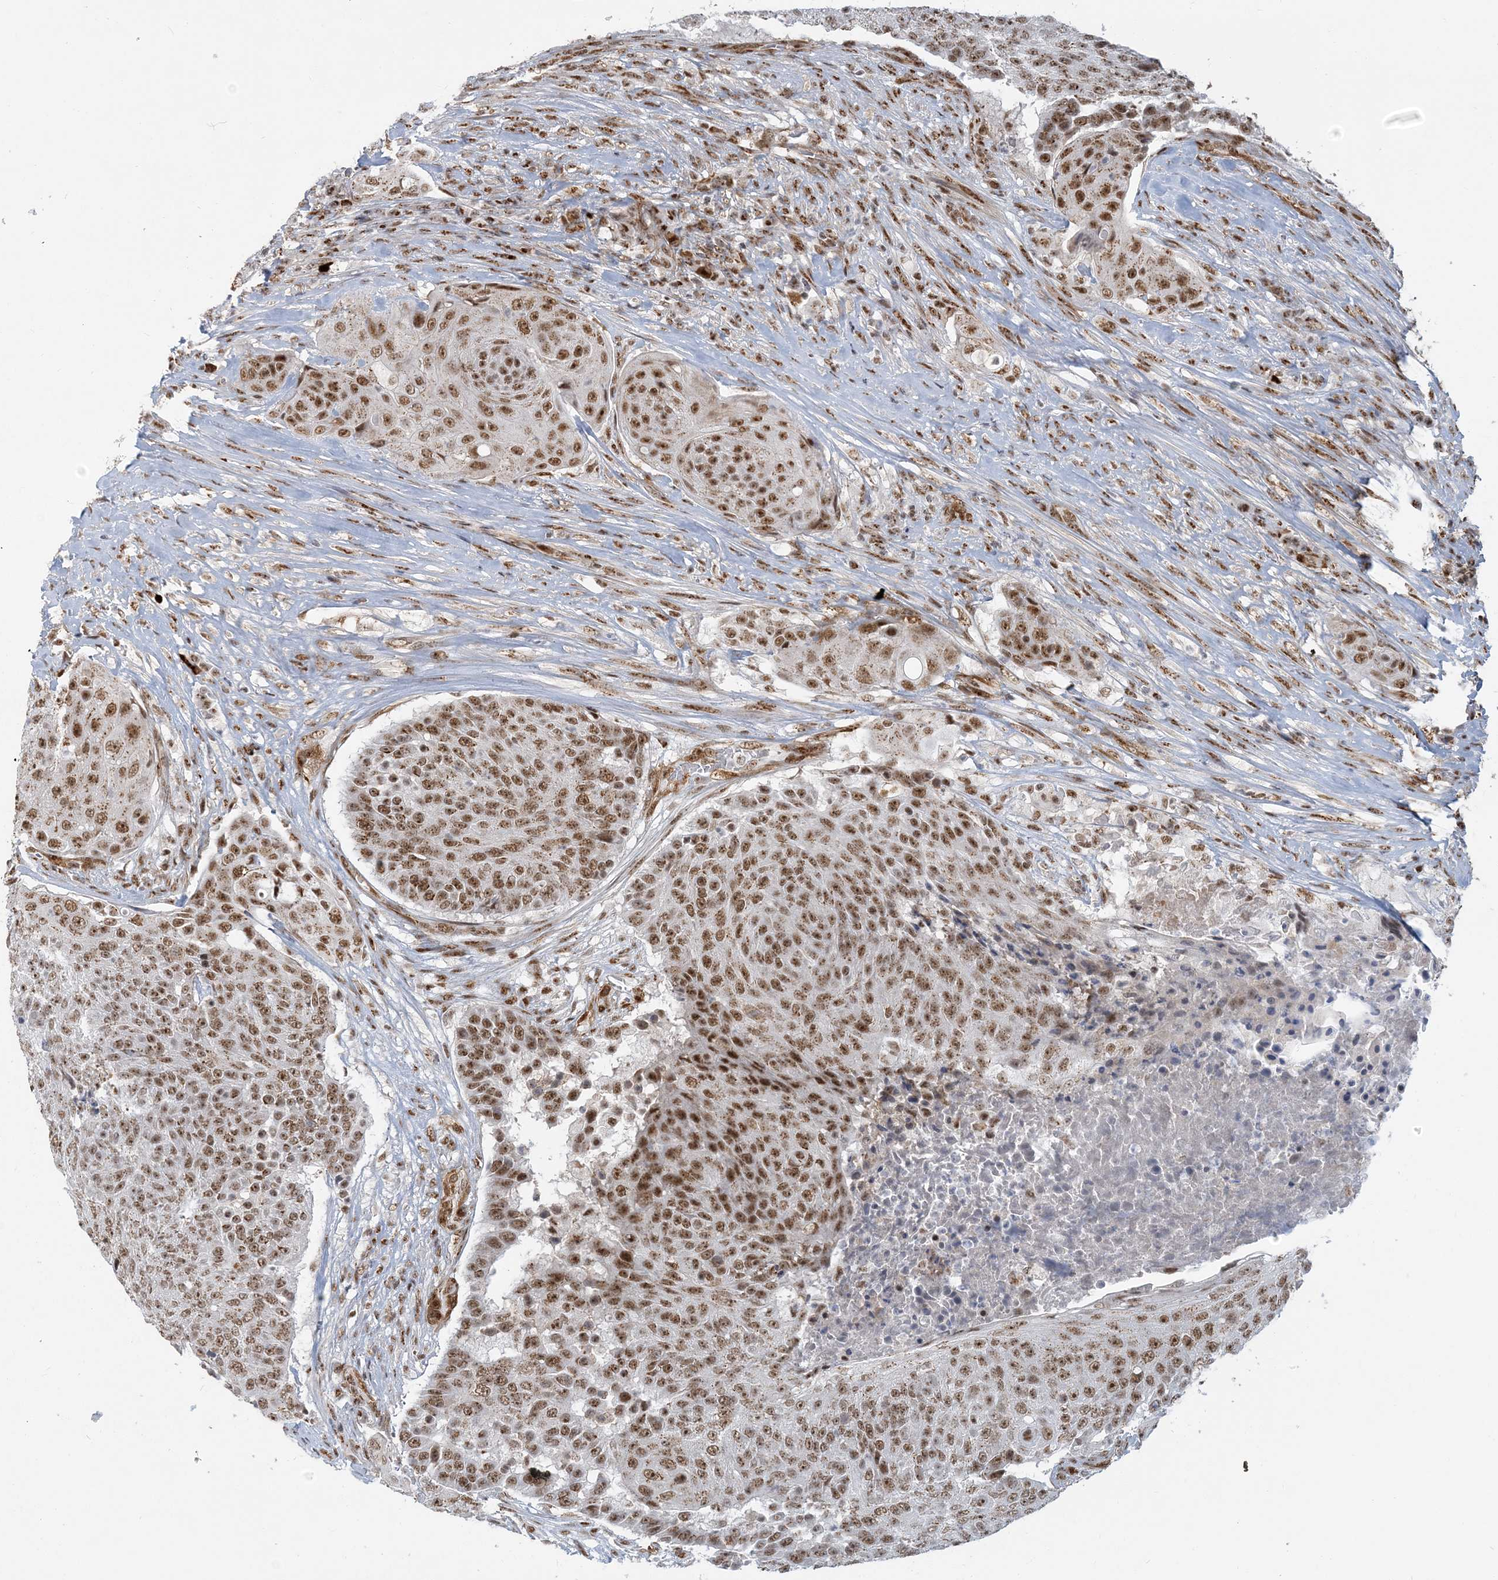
{"staining": {"intensity": "moderate", "quantity": ">75%", "location": "cytoplasmic/membranous,nuclear"}, "tissue": "urothelial cancer", "cell_type": "Tumor cells", "image_type": "cancer", "snomed": [{"axis": "morphology", "description": "Urothelial carcinoma, High grade"}, {"axis": "topography", "description": "Urinary bladder"}], "caption": "IHC (DAB) staining of urothelial carcinoma (high-grade) reveals moderate cytoplasmic/membranous and nuclear protein expression in about >75% of tumor cells.", "gene": "PLRG1", "patient": {"sex": "female", "age": 63}}